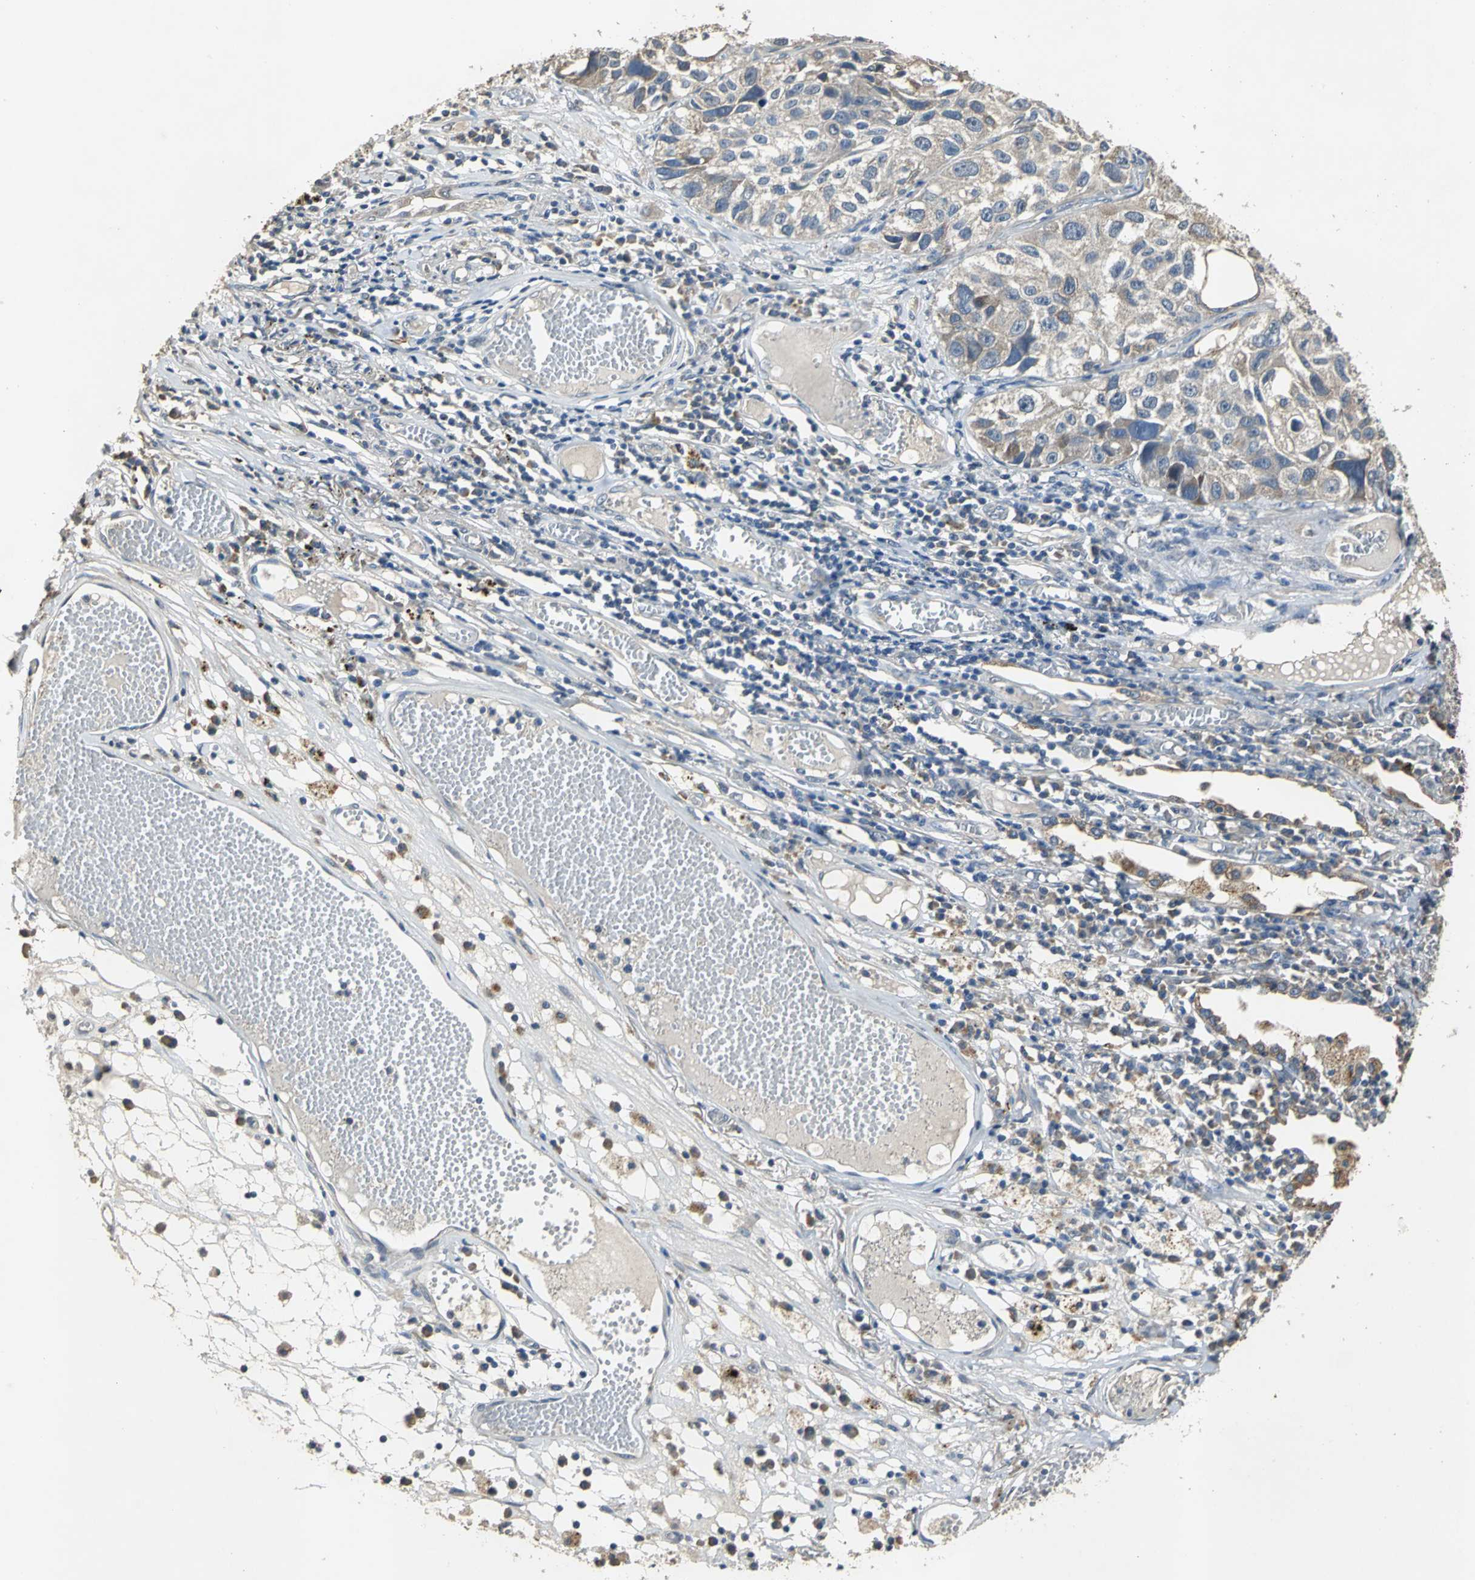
{"staining": {"intensity": "weak", "quantity": ">75%", "location": "cytoplasmic/membranous"}, "tissue": "lung cancer", "cell_type": "Tumor cells", "image_type": "cancer", "snomed": [{"axis": "morphology", "description": "Squamous cell carcinoma, NOS"}, {"axis": "topography", "description": "Lung"}], "caption": "This image shows immunohistochemistry (IHC) staining of human lung cancer (squamous cell carcinoma), with low weak cytoplasmic/membranous positivity in approximately >75% of tumor cells.", "gene": "OCLN", "patient": {"sex": "male", "age": 71}}